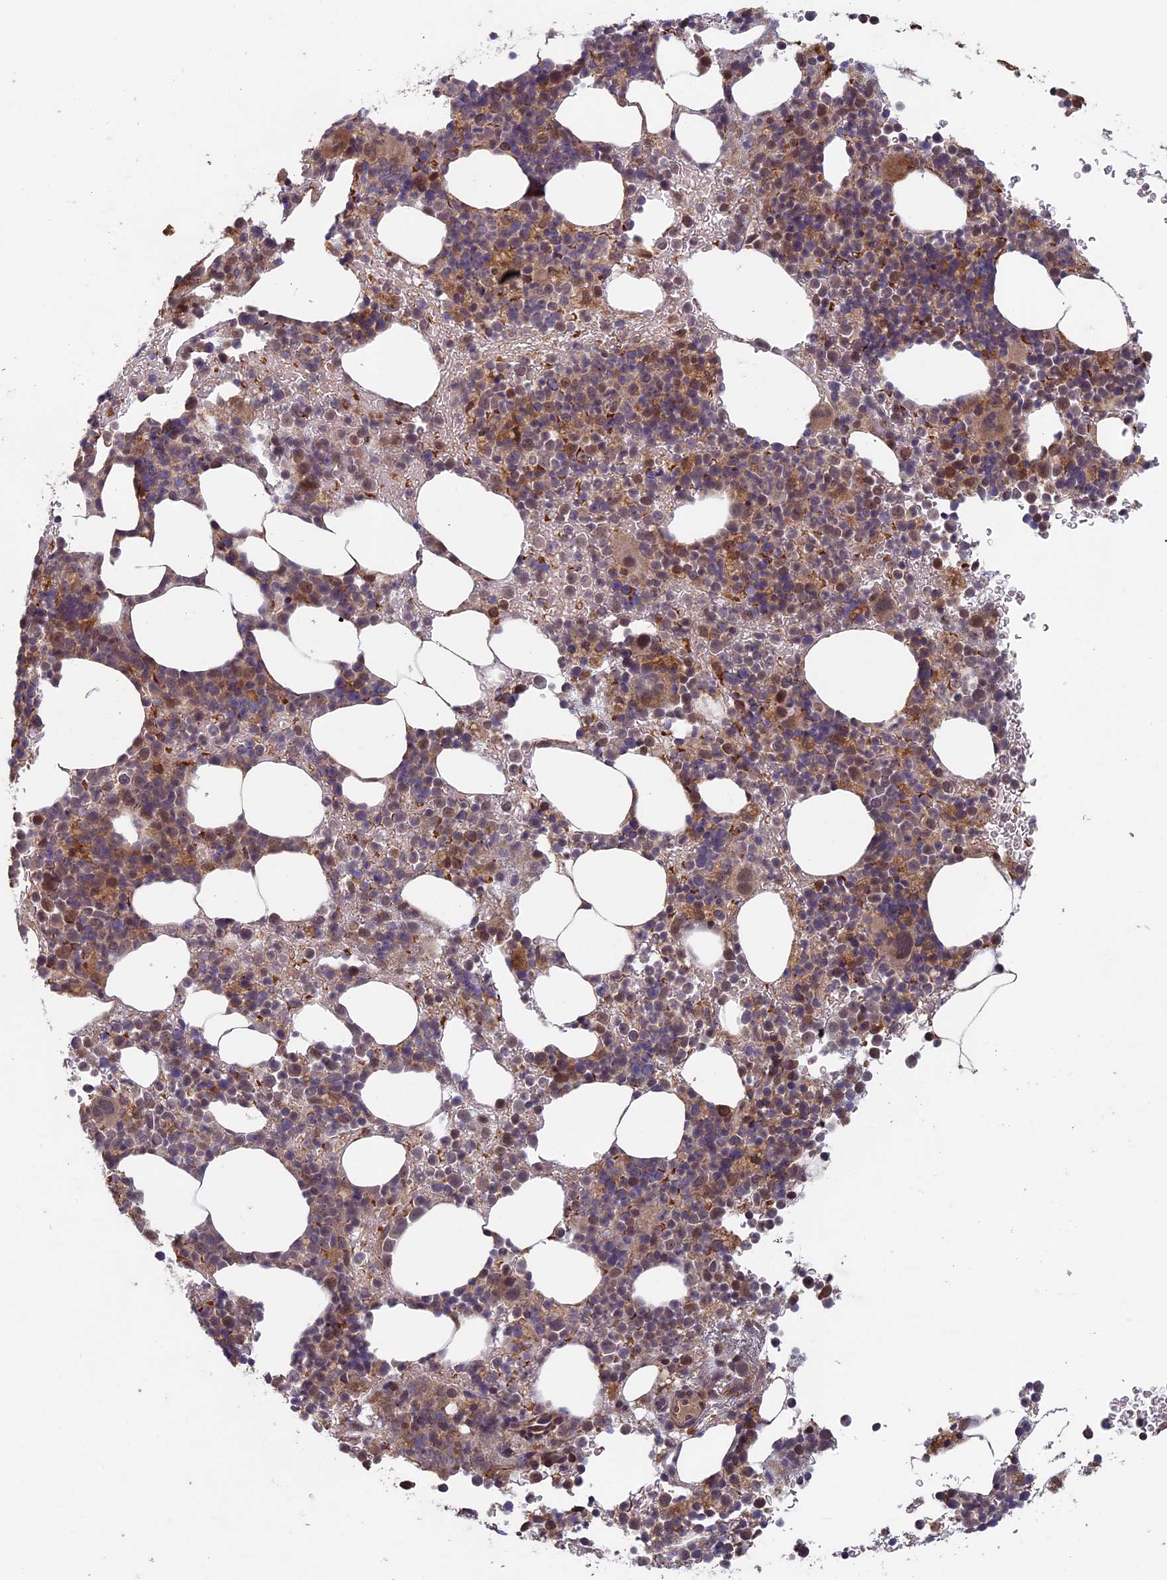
{"staining": {"intensity": "moderate", "quantity": "25%-75%", "location": "cytoplasmic/membranous"}, "tissue": "bone marrow", "cell_type": "Hematopoietic cells", "image_type": "normal", "snomed": [{"axis": "morphology", "description": "Normal tissue, NOS"}, {"axis": "topography", "description": "Bone marrow"}], "caption": "An immunohistochemistry histopathology image of unremarkable tissue is shown. Protein staining in brown shows moderate cytoplasmic/membranous positivity in bone marrow within hematopoietic cells.", "gene": "RCCD1", "patient": {"sex": "female", "age": 82}}